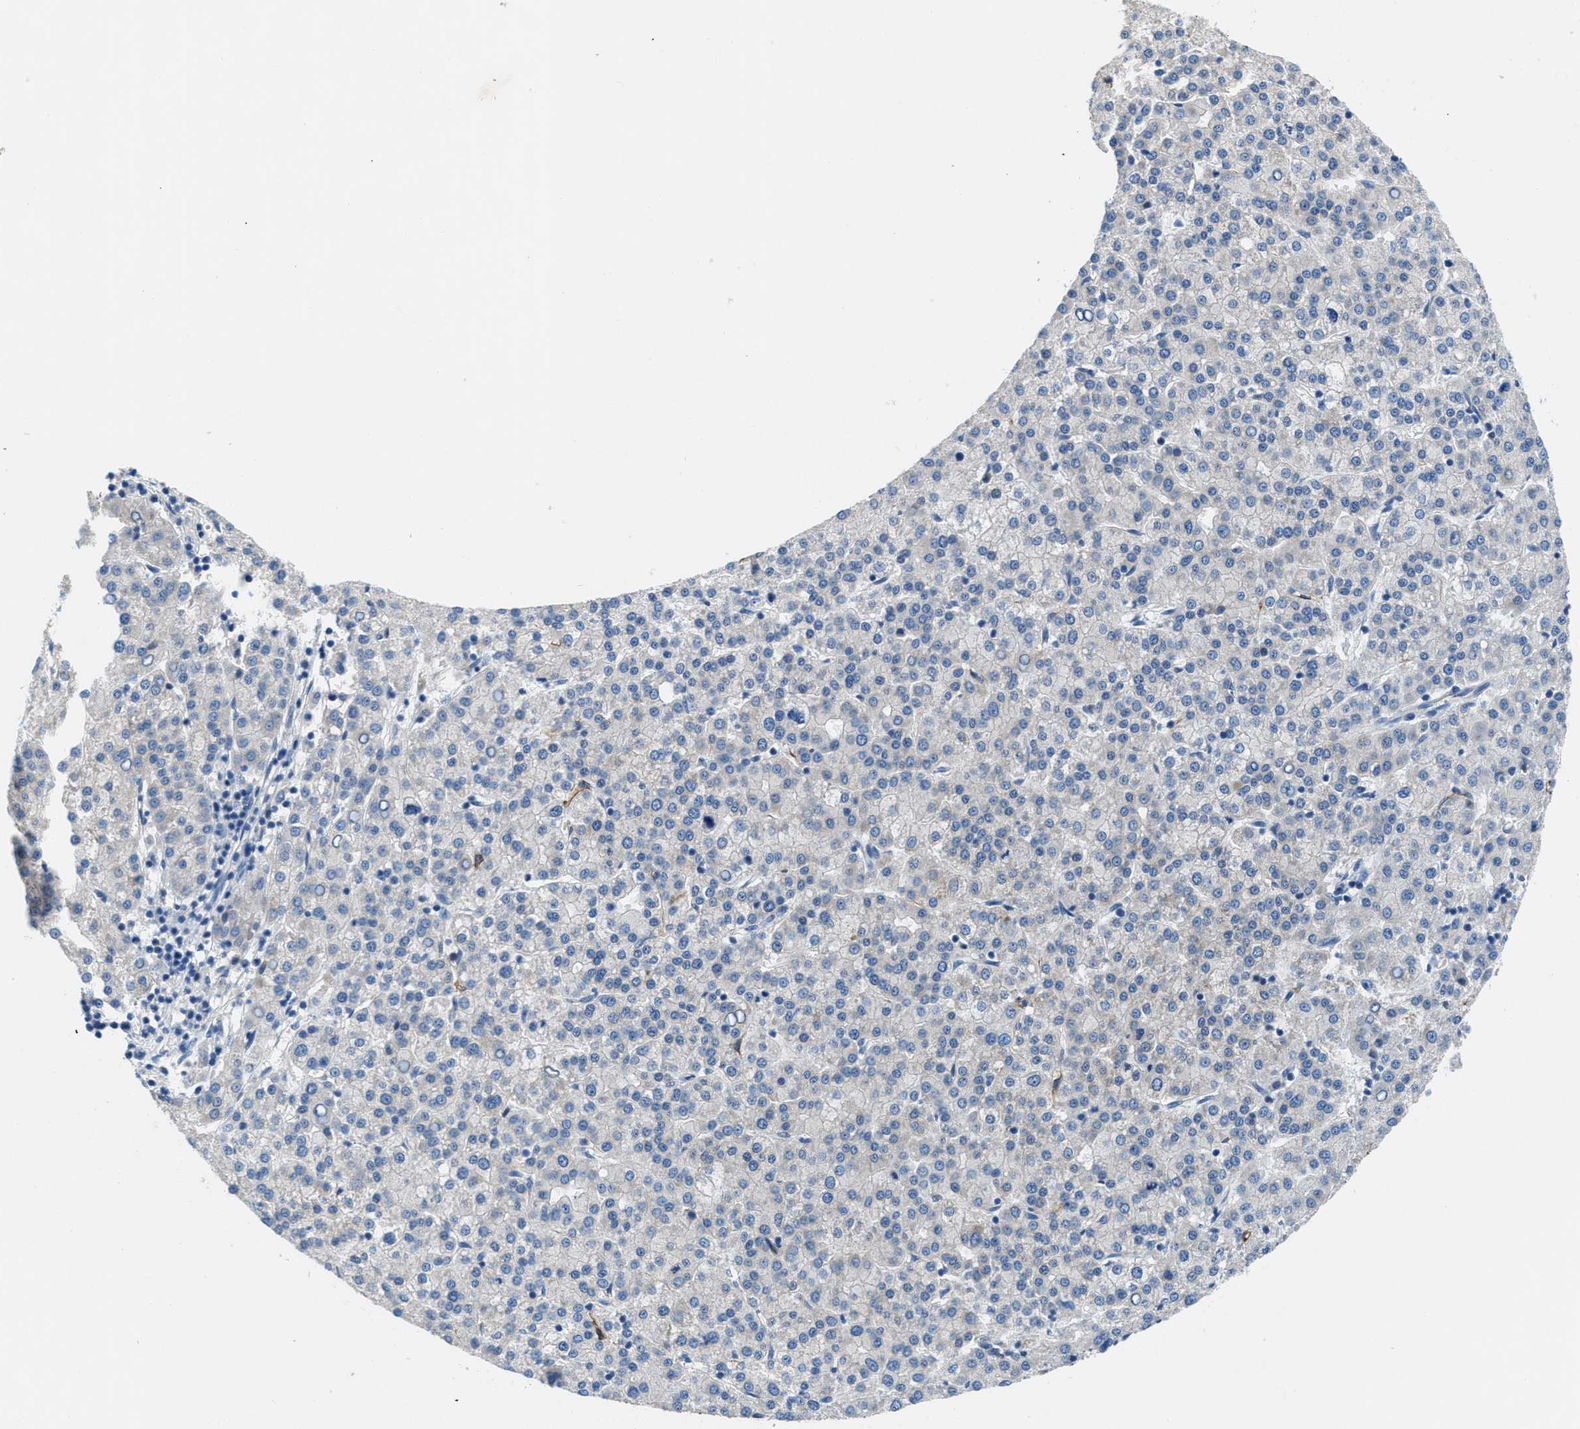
{"staining": {"intensity": "negative", "quantity": "none", "location": "none"}, "tissue": "liver cancer", "cell_type": "Tumor cells", "image_type": "cancer", "snomed": [{"axis": "morphology", "description": "Carcinoma, Hepatocellular, NOS"}, {"axis": "topography", "description": "Liver"}], "caption": "This is an immunohistochemistry micrograph of liver cancer. There is no positivity in tumor cells.", "gene": "PGR", "patient": {"sex": "female", "age": 58}}